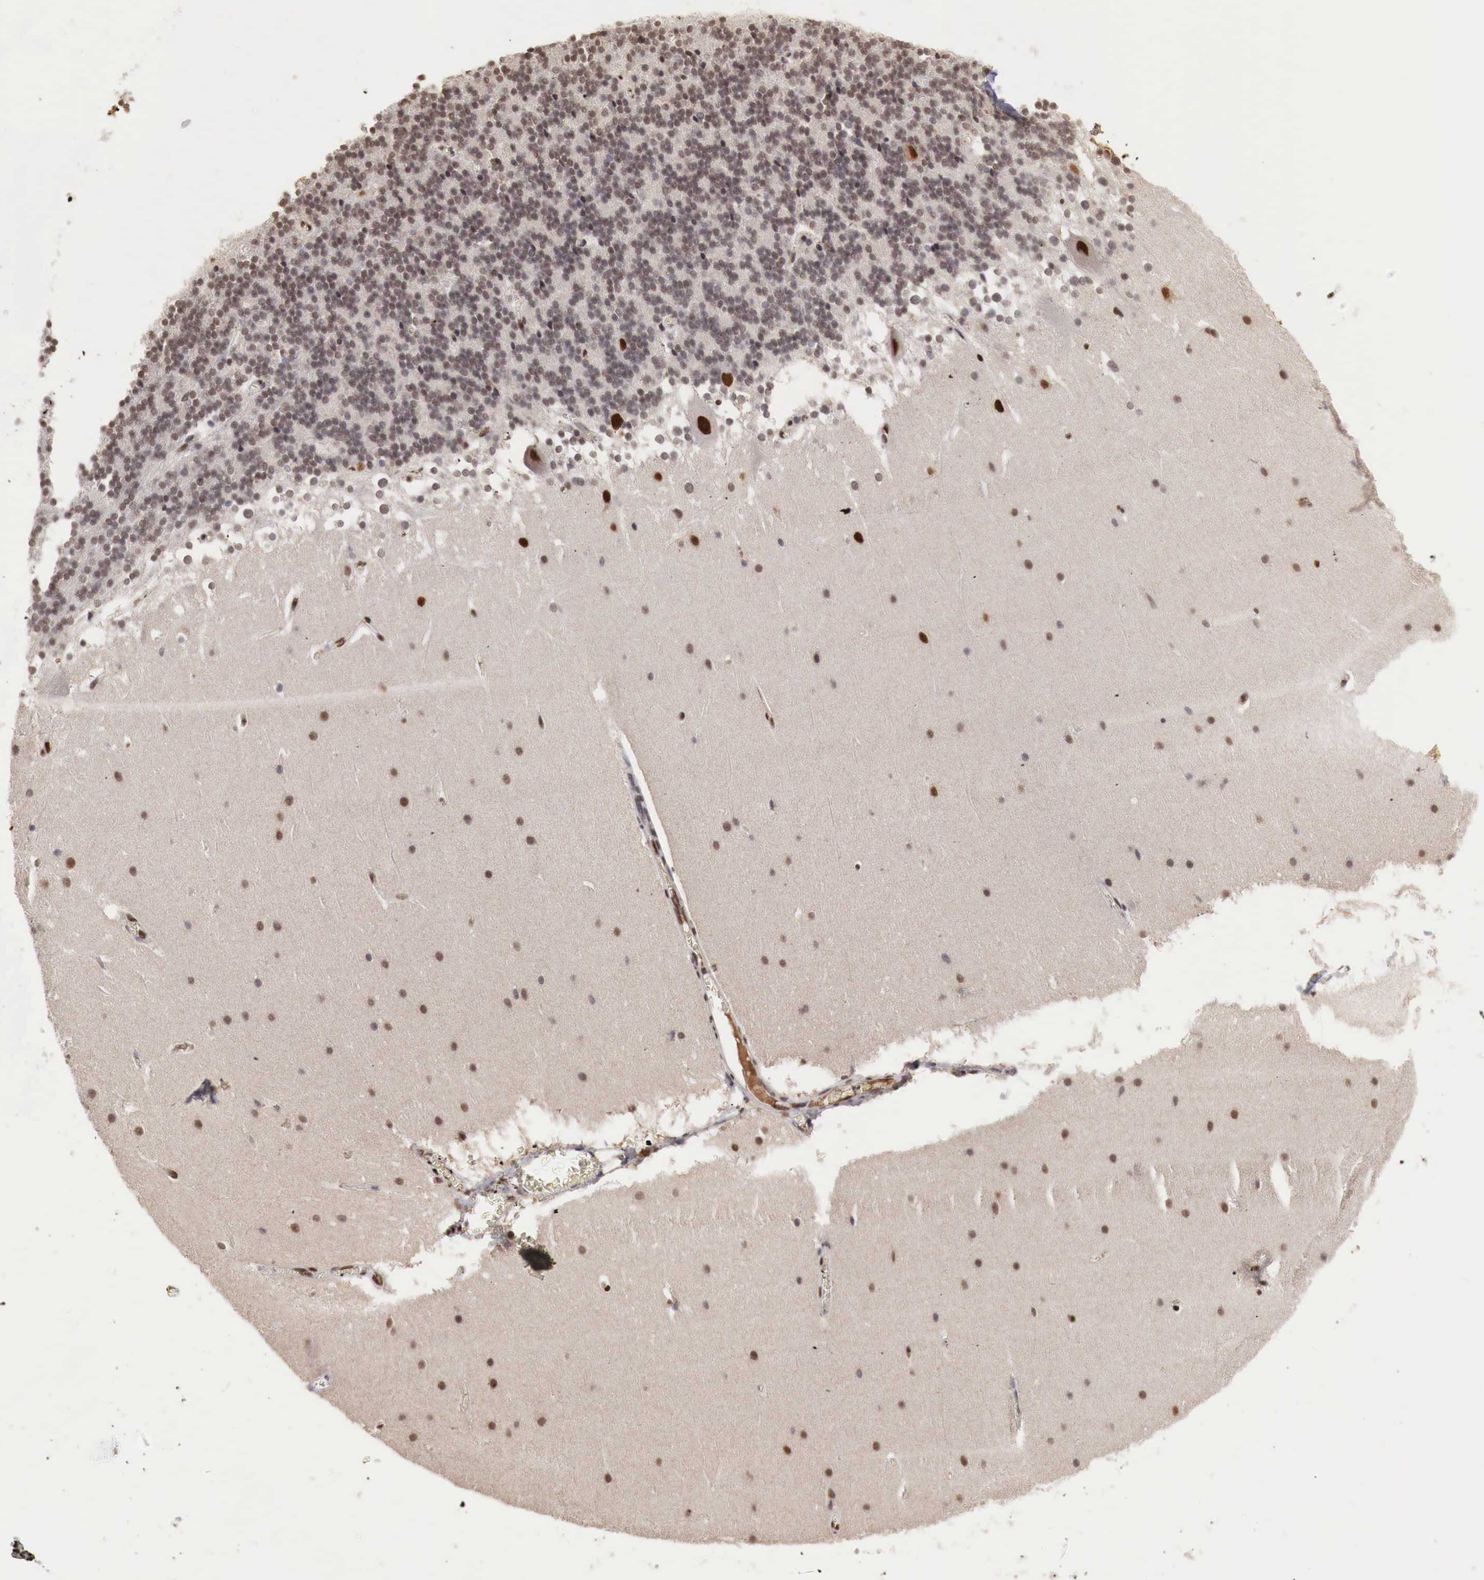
{"staining": {"intensity": "negative", "quantity": "none", "location": "none"}, "tissue": "cerebellum", "cell_type": "Cells in granular layer", "image_type": "normal", "snomed": [{"axis": "morphology", "description": "Normal tissue, NOS"}, {"axis": "topography", "description": "Cerebellum"}], "caption": "An immunohistochemistry micrograph of normal cerebellum is shown. There is no staining in cells in granular layer of cerebellum.", "gene": "DACH2", "patient": {"sex": "female", "age": 19}}